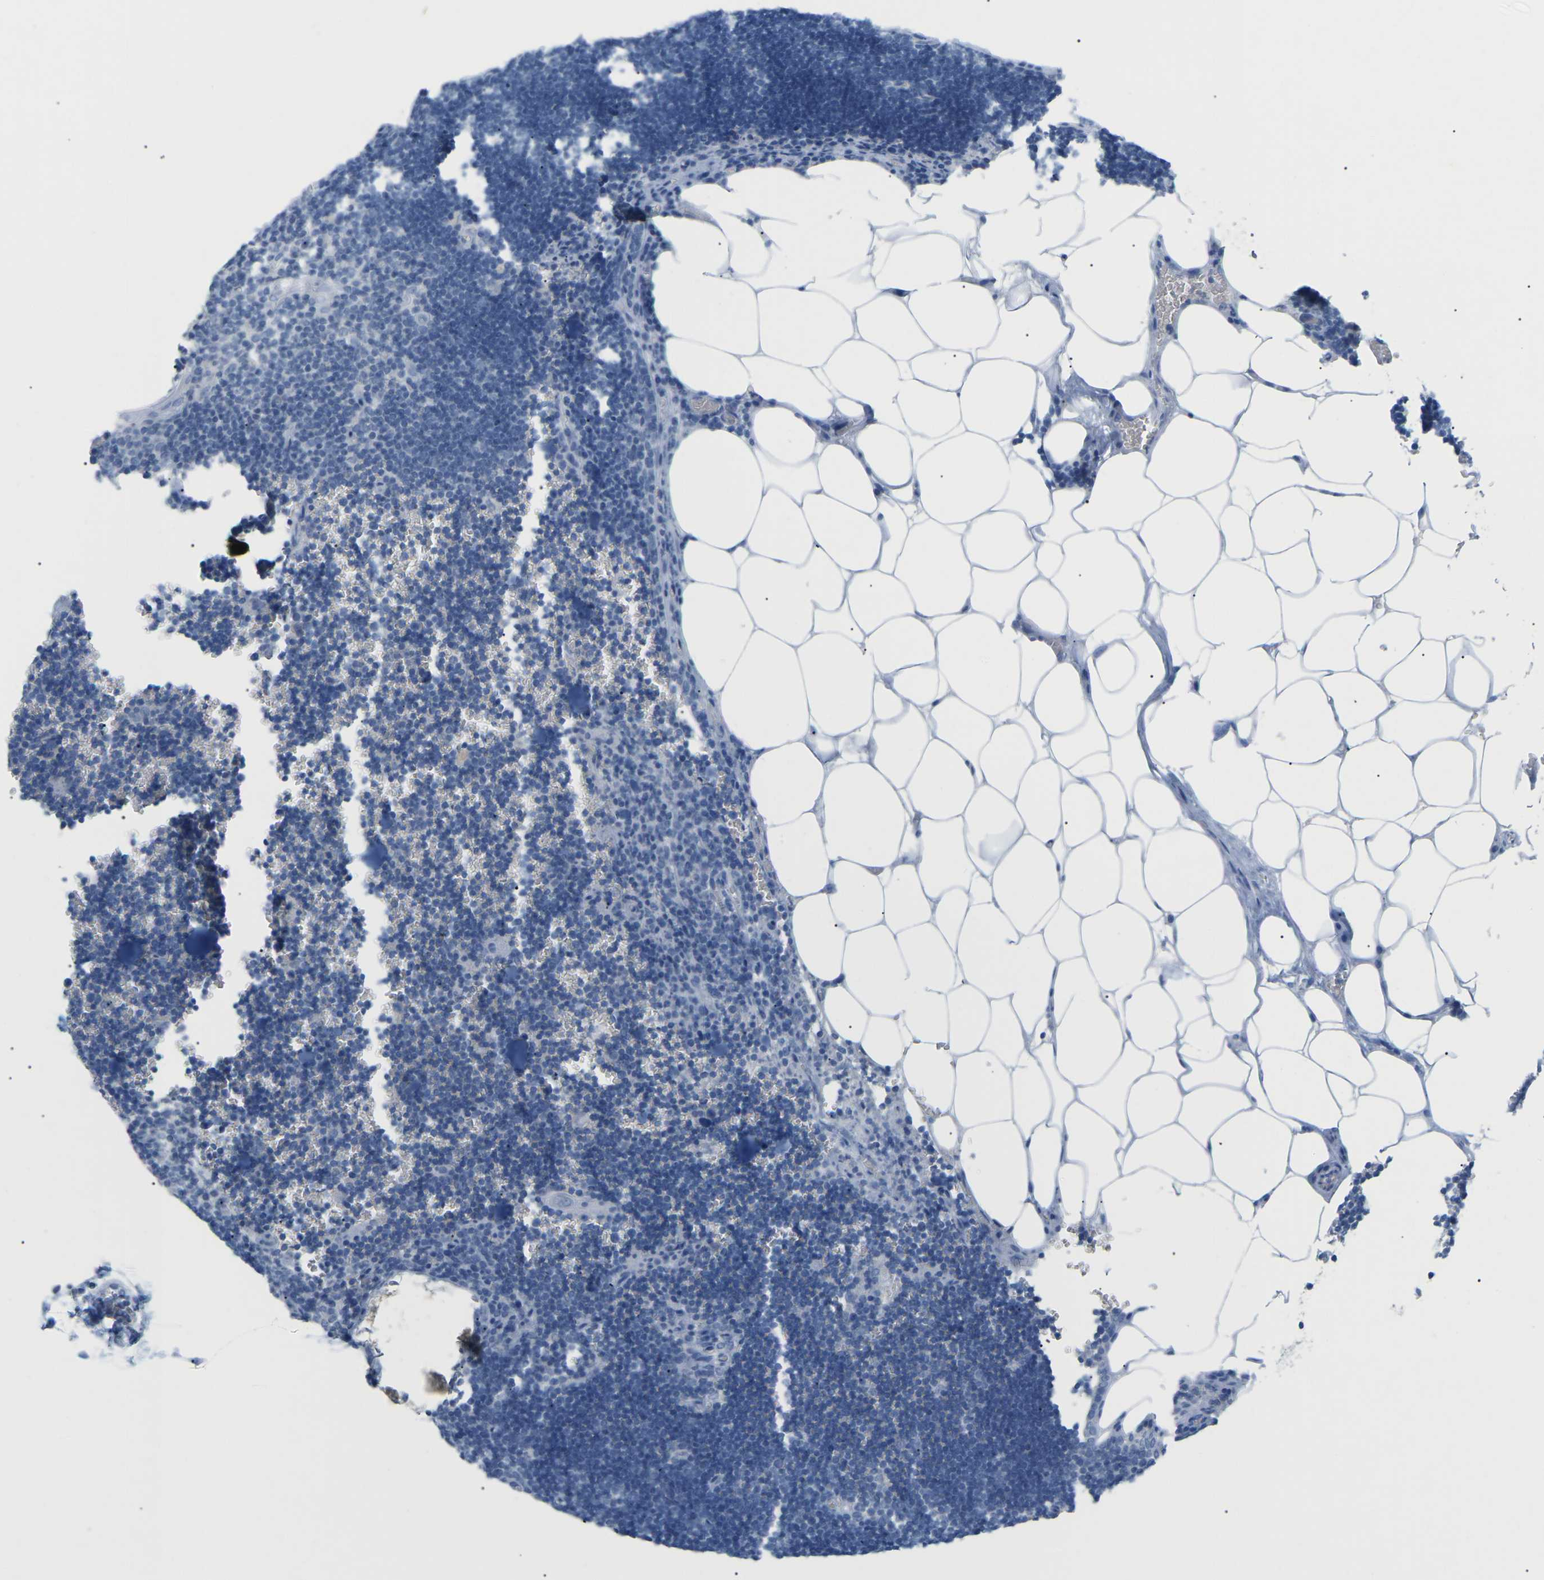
{"staining": {"intensity": "negative", "quantity": "none", "location": "none"}, "tissue": "lymph node", "cell_type": "Germinal center cells", "image_type": "normal", "snomed": [{"axis": "morphology", "description": "Normal tissue, NOS"}, {"axis": "topography", "description": "Lymph node"}], "caption": "Immunohistochemistry of benign lymph node exhibits no staining in germinal center cells.", "gene": "HBG2", "patient": {"sex": "male", "age": 33}}